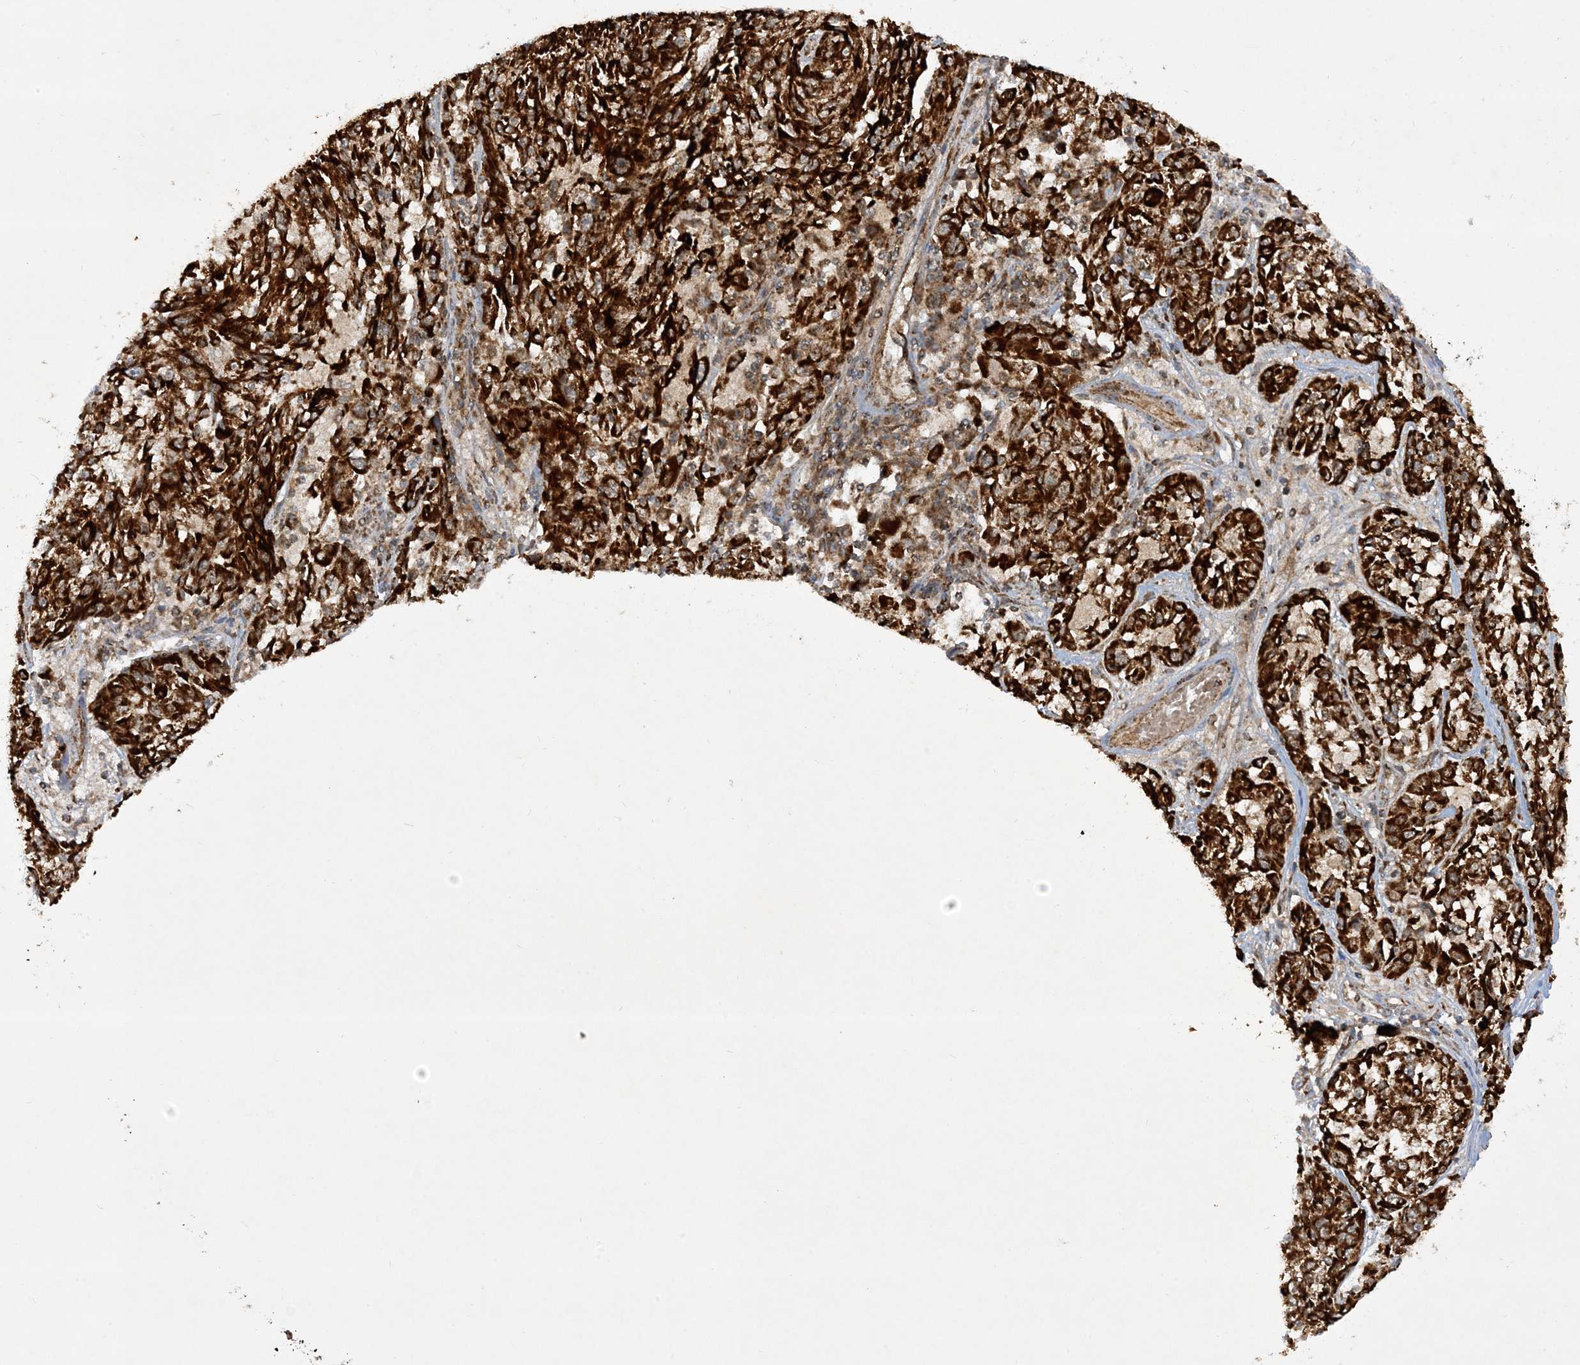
{"staining": {"intensity": "strong", "quantity": ">75%", "location": "cytoplasmic/membranous"}, "tissue": "melanoma", "cell_type": "Tumor cells", "image_type": "cancer", "snomed": [{"axis": "morphology", "description": "Malignant melanoma, NOS"}, {"axis": "topography", "description": "Skin"}], "caption": "Immunohistochemistry staining of melanoma, which displays high levels of strong cytoplasmic/membranous expression in approximately >75% of tumor cells indicating strong cytoplasmic/membranous protein expression. The staining was performed using DAB (3,3'-diaminobenzidine) (brown) for protein detection and nuclei were counterstained in hematoxylin (blue).", "gene": "NDUFAF3", "patient": {"sex": "male", "age": 53}}